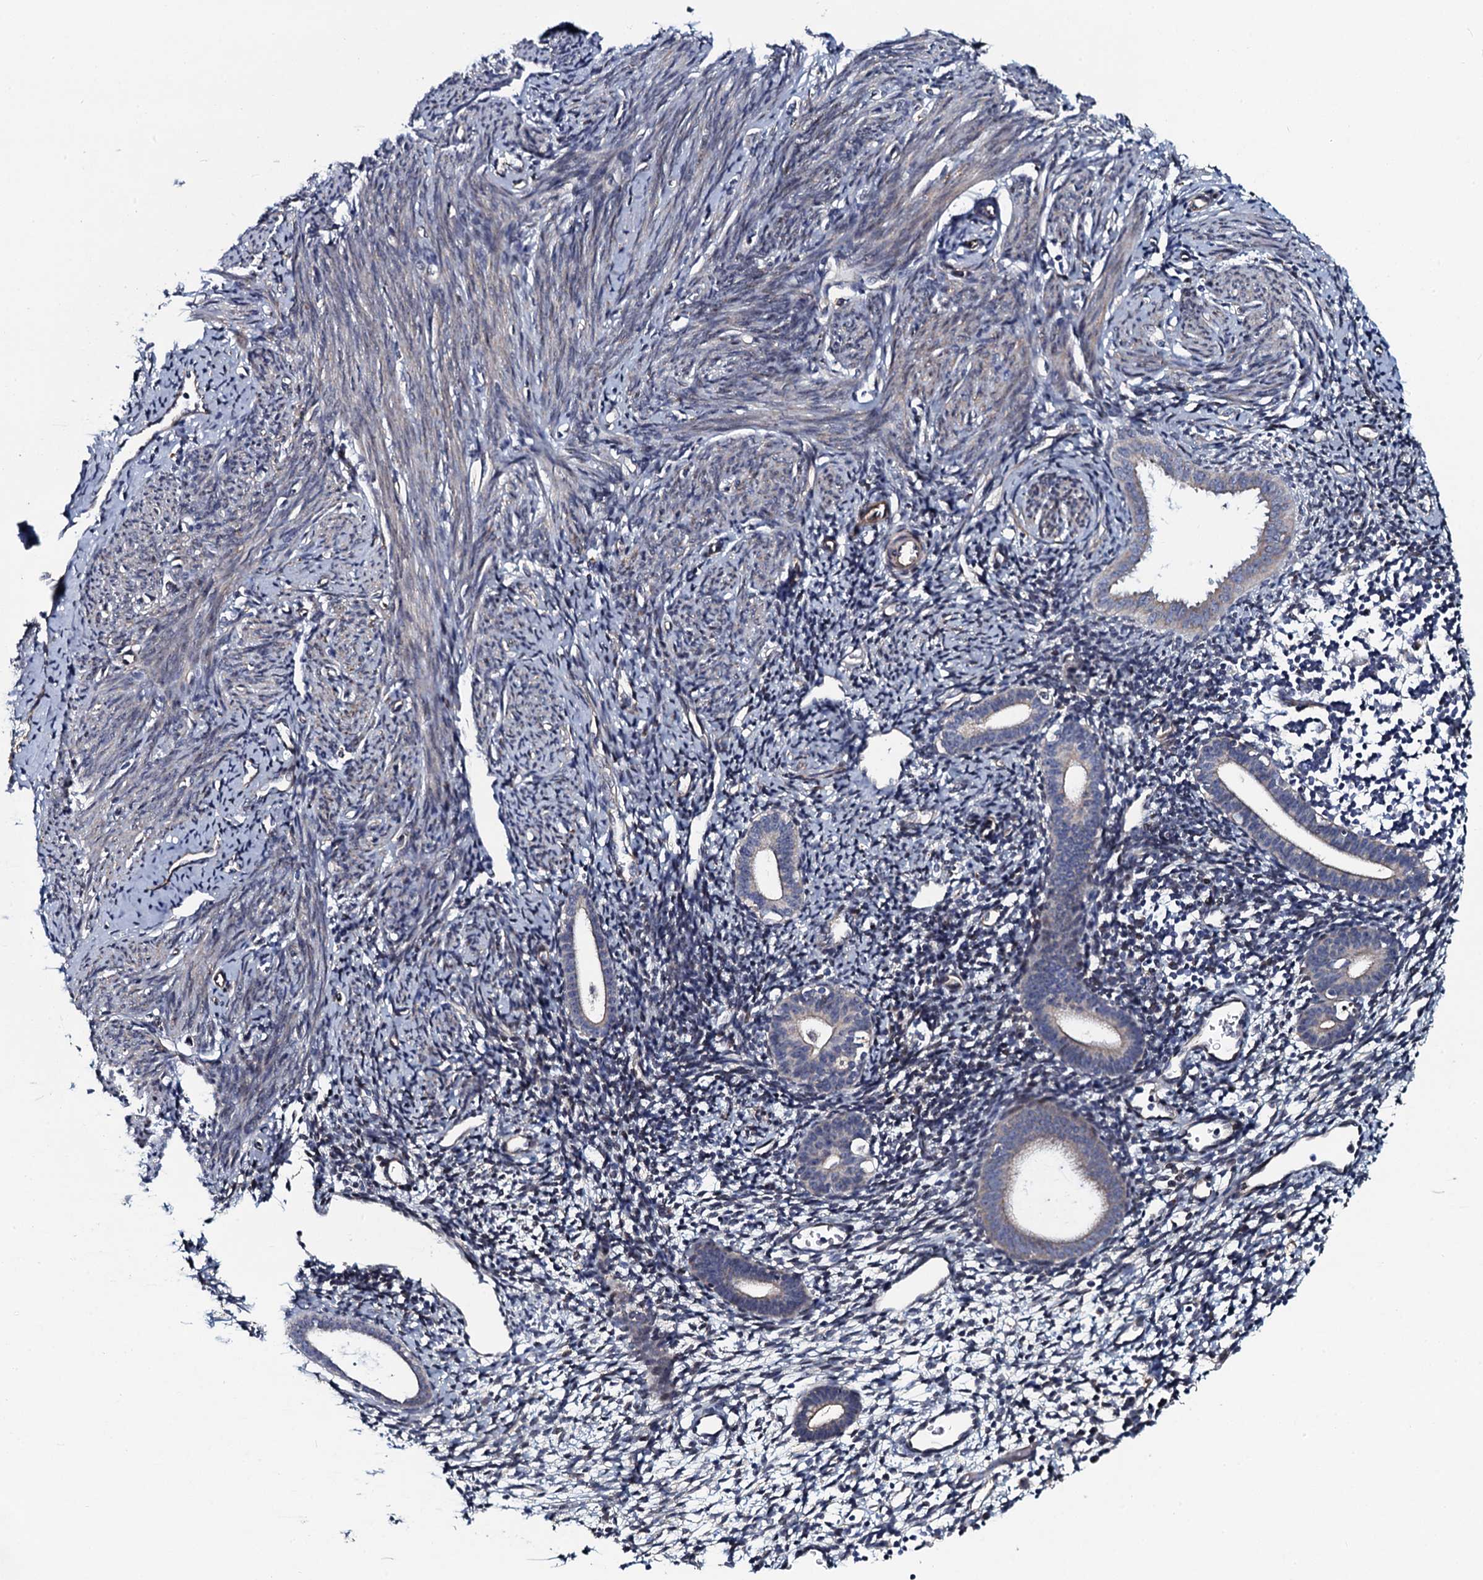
{"staining": {"intensity": "negative", "quantity": "none", "location": "none"}, "tissue": "endometrium", "cell_type": "Cells in endometrial stroma", "image_type": "normal", "snomed": [{"axis": "morphology", "description": "Normal tissue, NOS"}, {"axis": "topography", "description": "Endometrium"}], "caption": "A high-resolution histopathology image shows immunohistochemistry staining of normal endometrium, which exhibits no significant positivity in cells in endometrial stroma.", "gene": "KCTD4", "patient": {"sex": "female", "age": 56}}